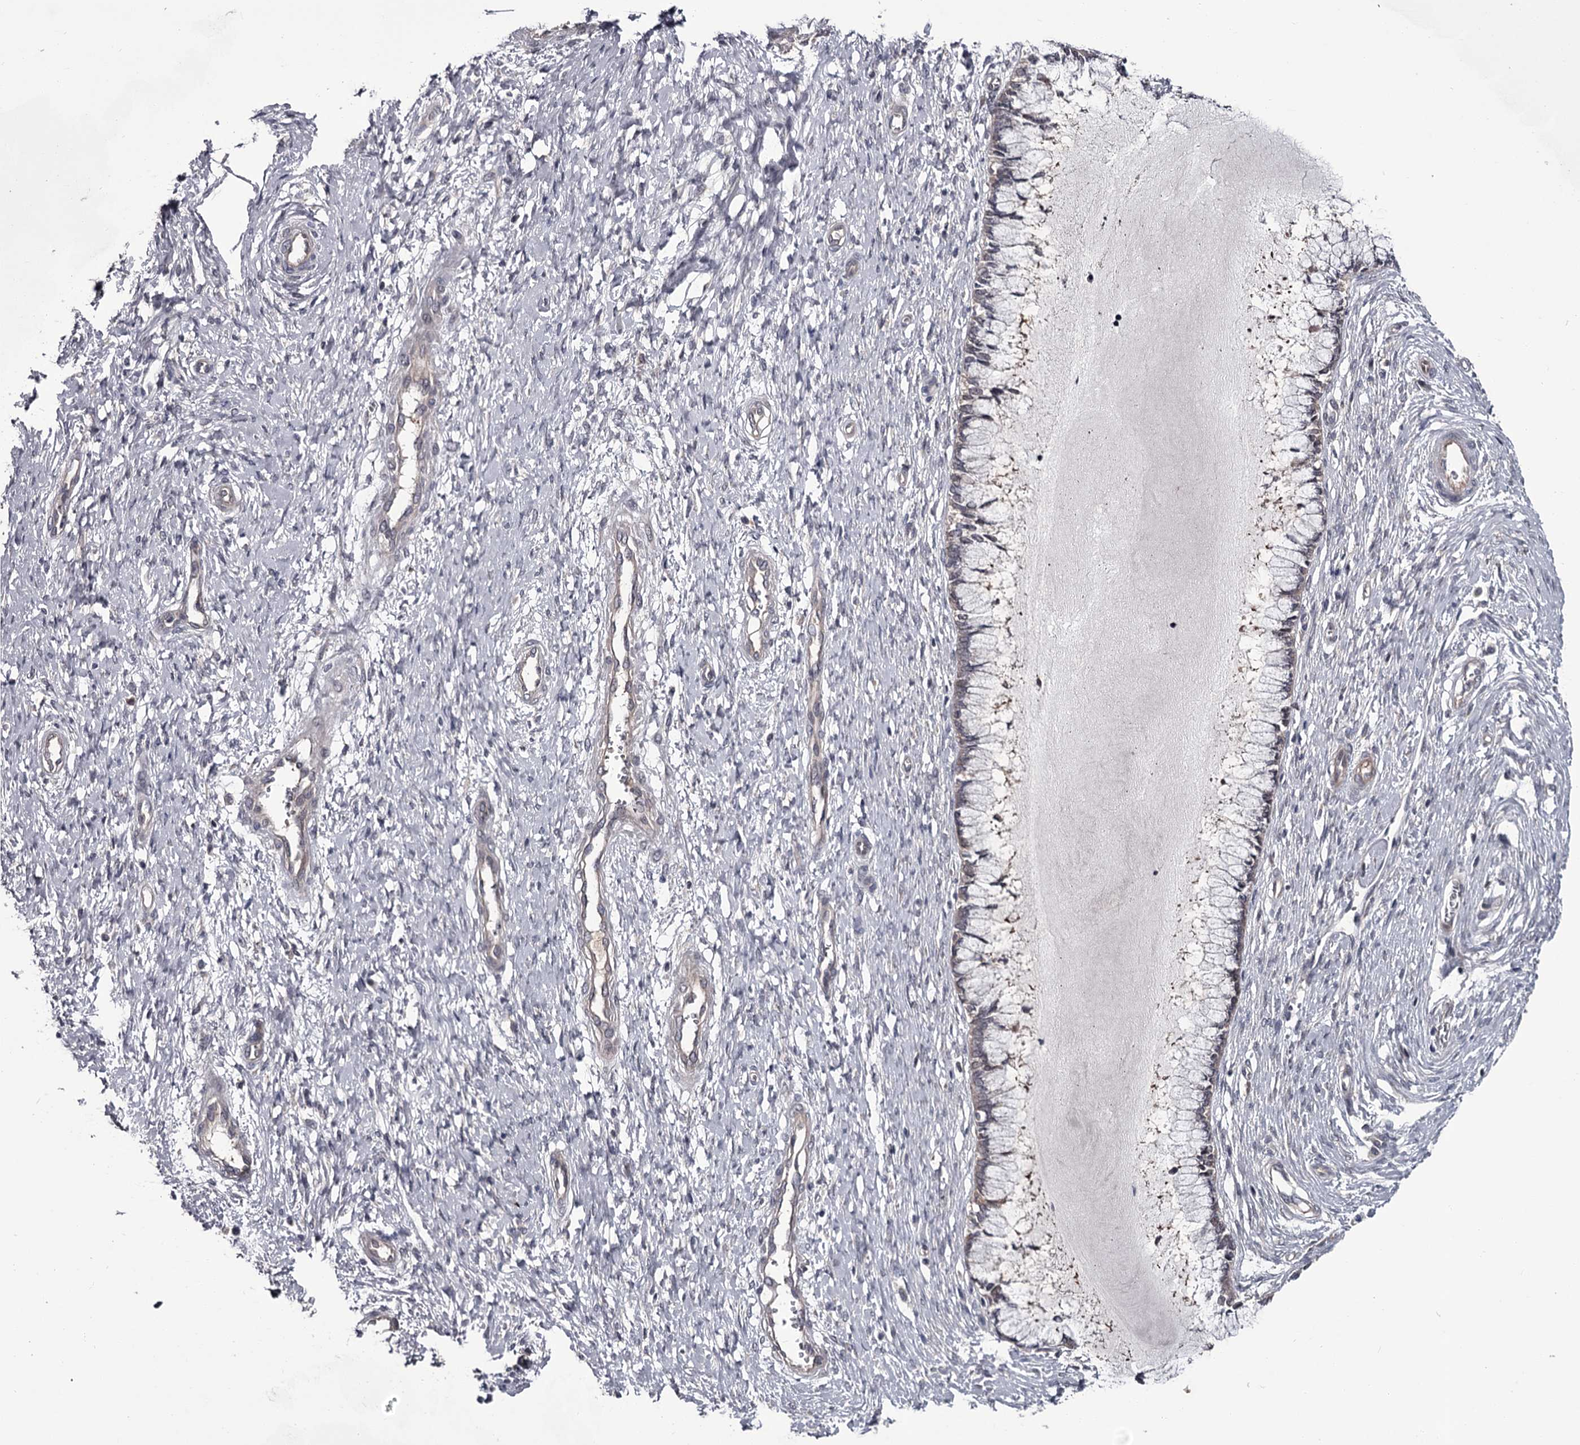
{"staining": {"intensity": "negative", "quantity": "none", "location": "none"}, "tissue": "cervix", "cell_type": "Glandular cells", "image_type": "normal", "snomed": [{"axis": "morphology", "description": "Normal tissue, NOS"}, {"axis": "topography", "description": "Cervix"}], "caption": "Immunohistochemistry histopathology image of normal human cervix stained for a protein (brown), which displays no positivity in glandular cells. Nuclei are stained in blue.", "gene": "DAO", "patient": {"sex": "female", "age": 55}}